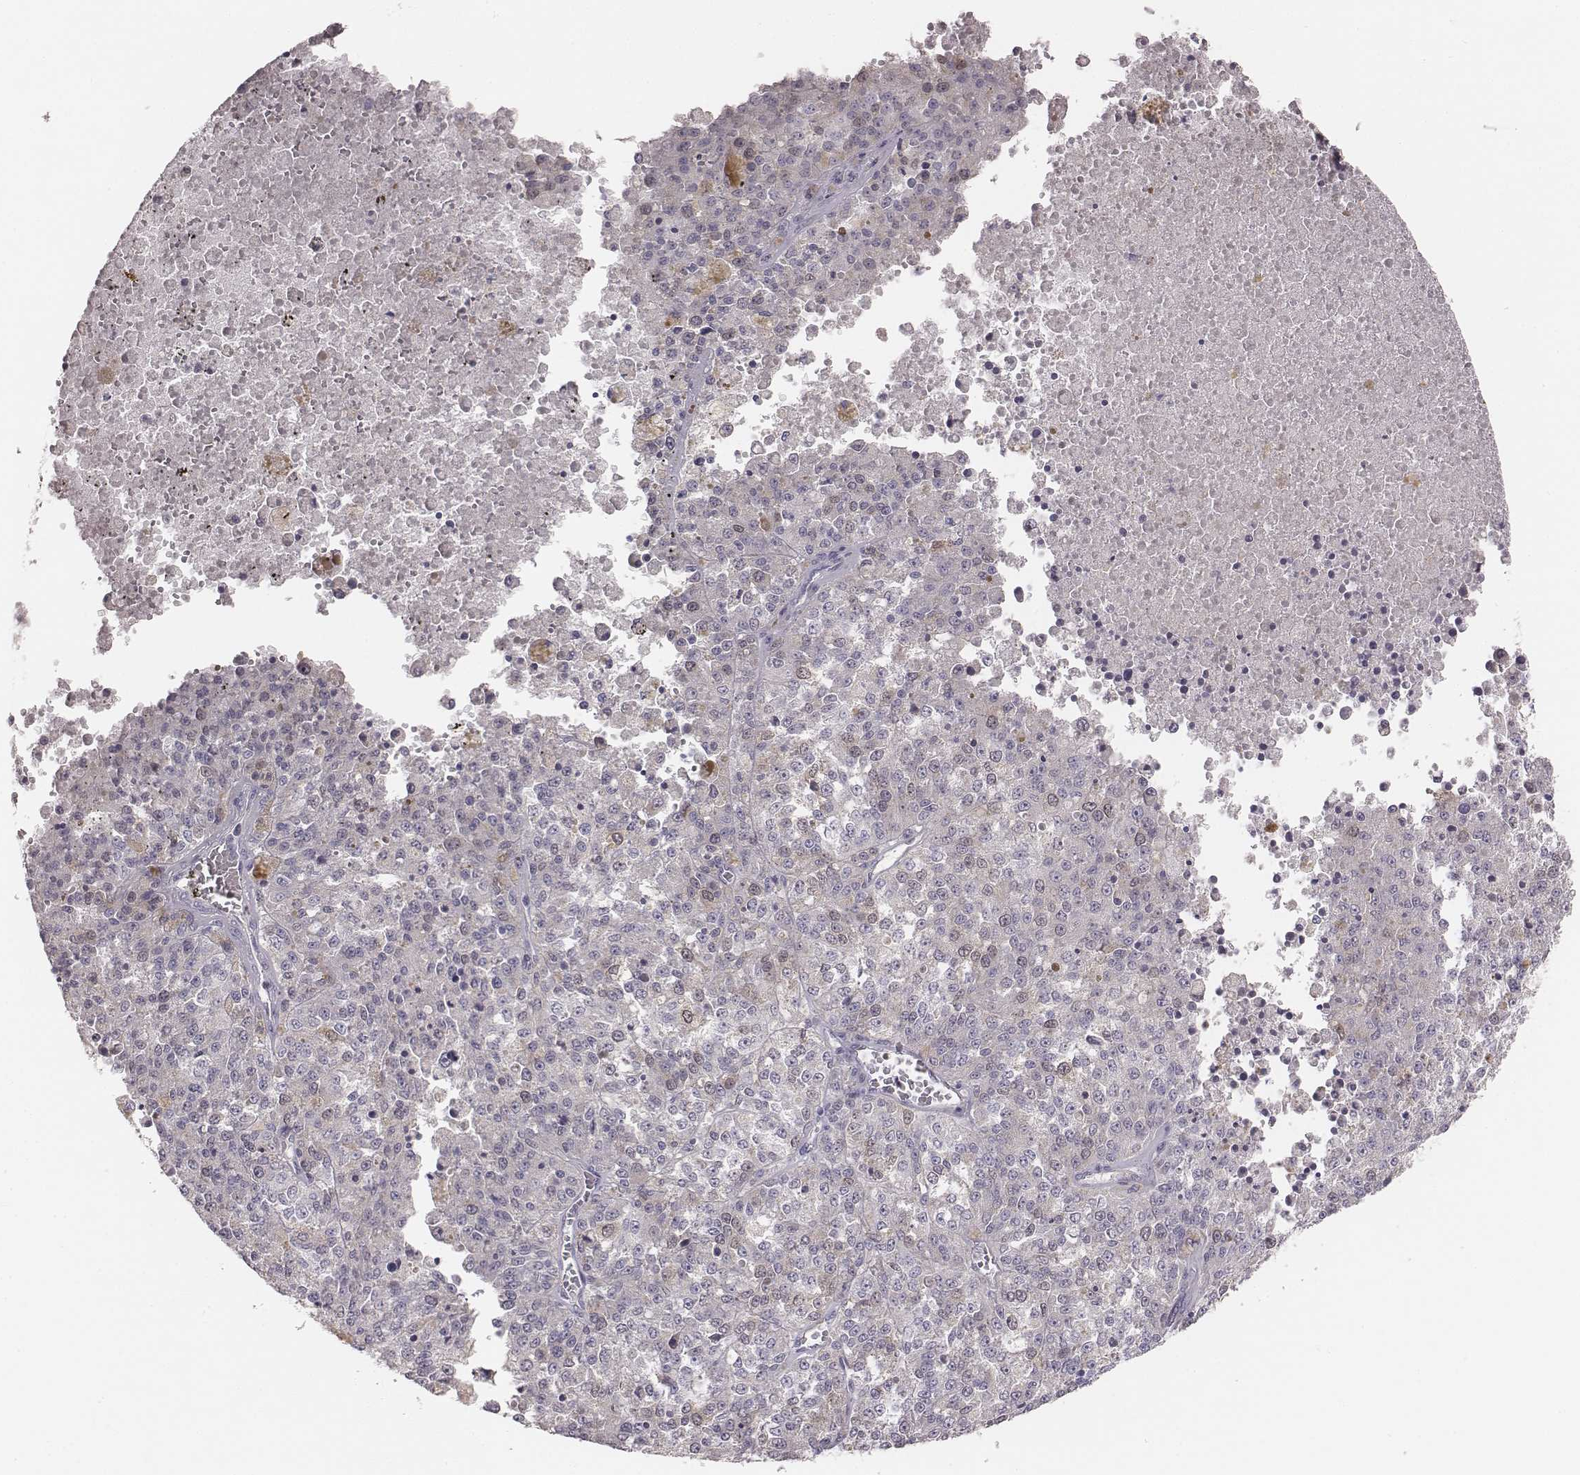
{"staining": {"intensity": "negative", "quantity": "none", "location": "none"}, "tissue": "melanoma", "cell_type": "Tumor cells", "image_type": "cancer", "snomed": [{"axis": "morphology", "description": "Malignant melanoma, Metastatic site"}, {"axis": "topography", "description": "Lymph node"}], "caption": "A micrograph of melanoma stained for a protein shows no brown staining in tumor cells.", "gene": "PBK", "patient": {"sex": "female", "age": 64}}